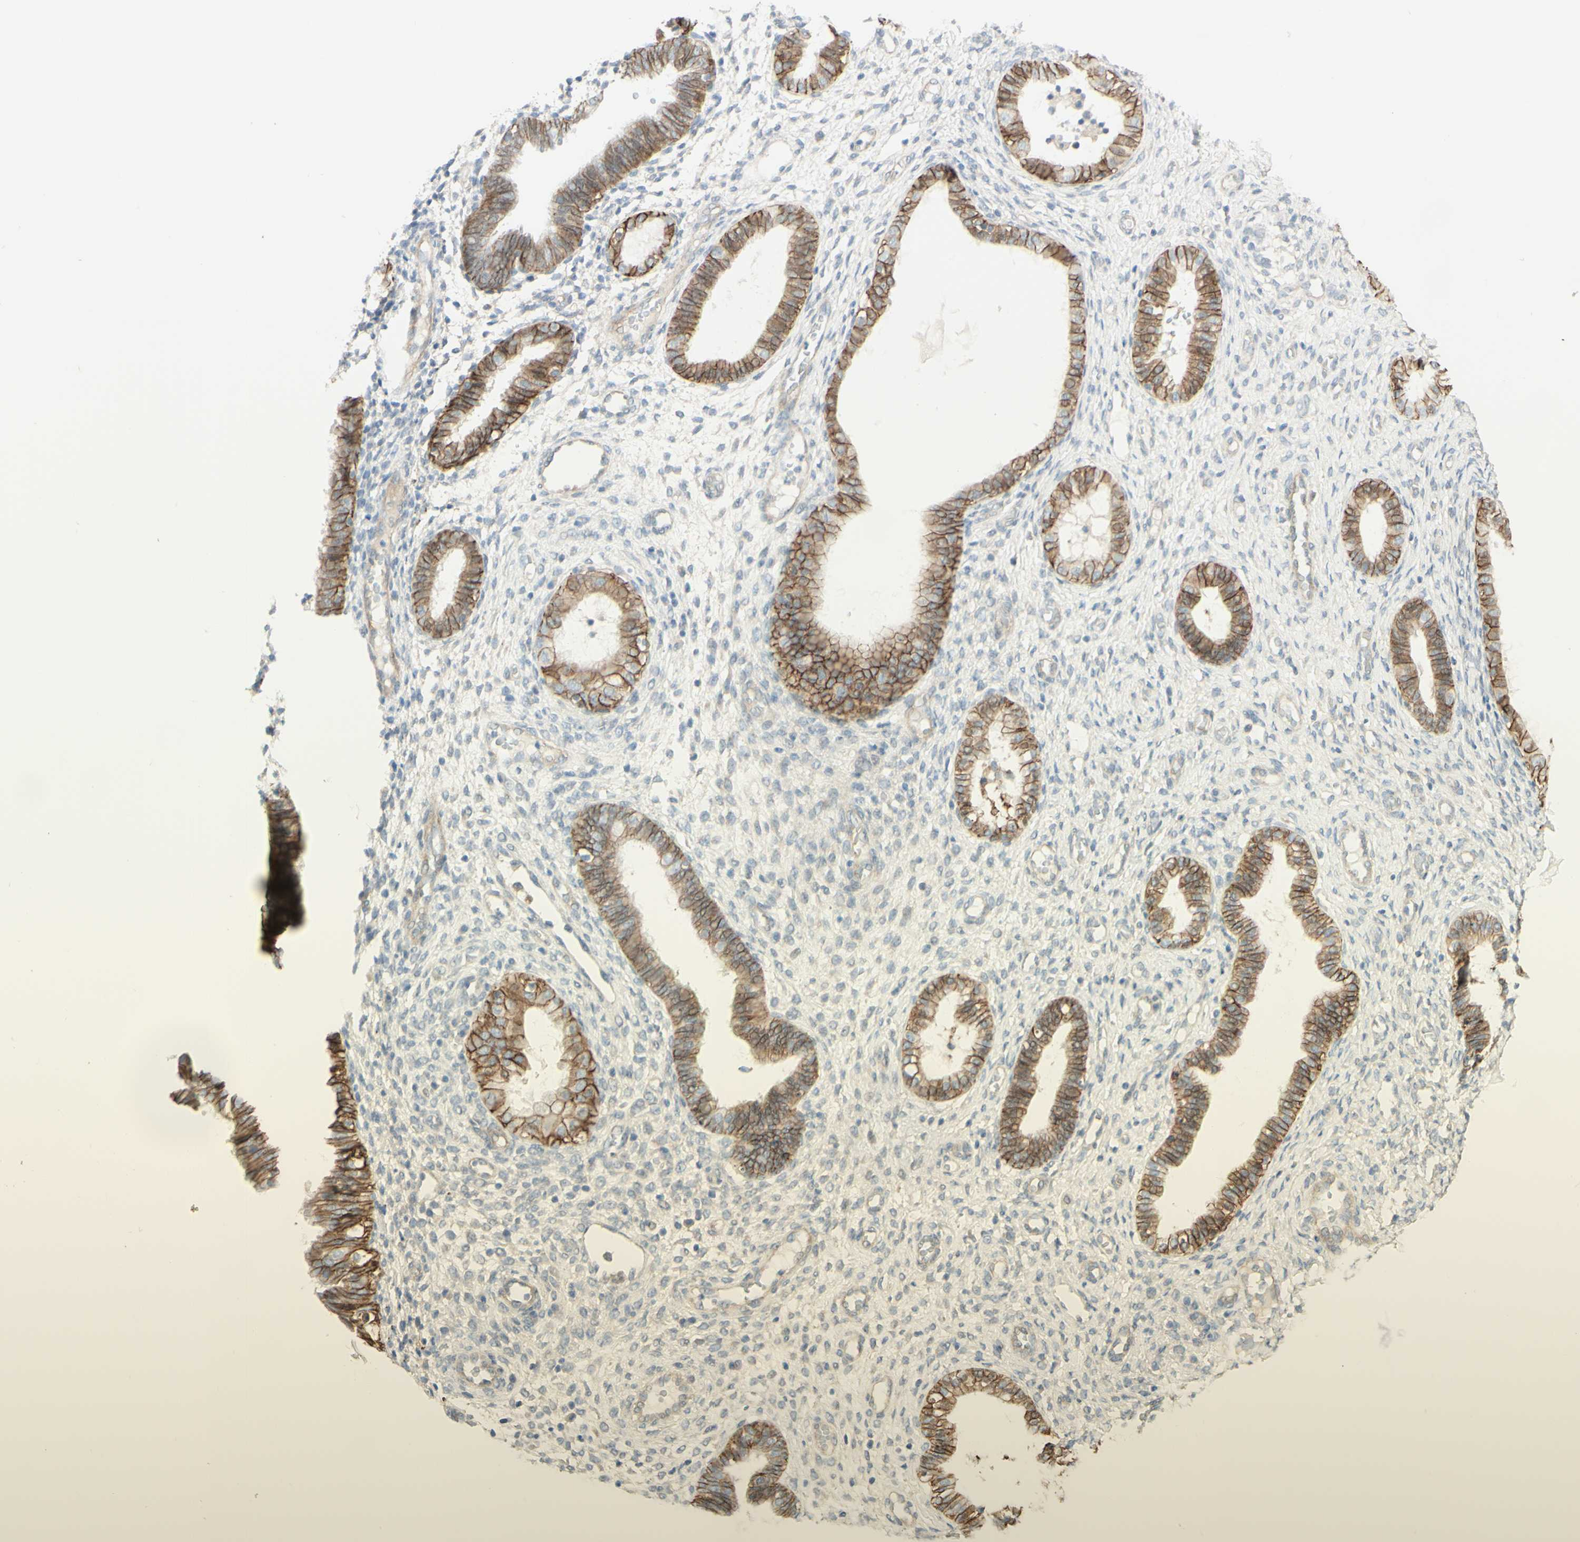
{"staining": {"intensity": "negative", "quantity": "none", "location": "none"}, "tissue": "endometrium", "cell_type": "Cells in endometrial stroma", "image_type": "normal", "snomed": [{"axis": "morphology", "description": "Normal tissue, NOS"}, {"axis": "topography", "description": "Endometrium"}], "caption": "This is a image of IHC staining of unremarkable endometrium, which shows no expression in cells in endometrial stroma. (DAB IHC with hematoxylin counter stain).", "gene": "RNF149", "patient": {"sex": "female", "age": 61}}